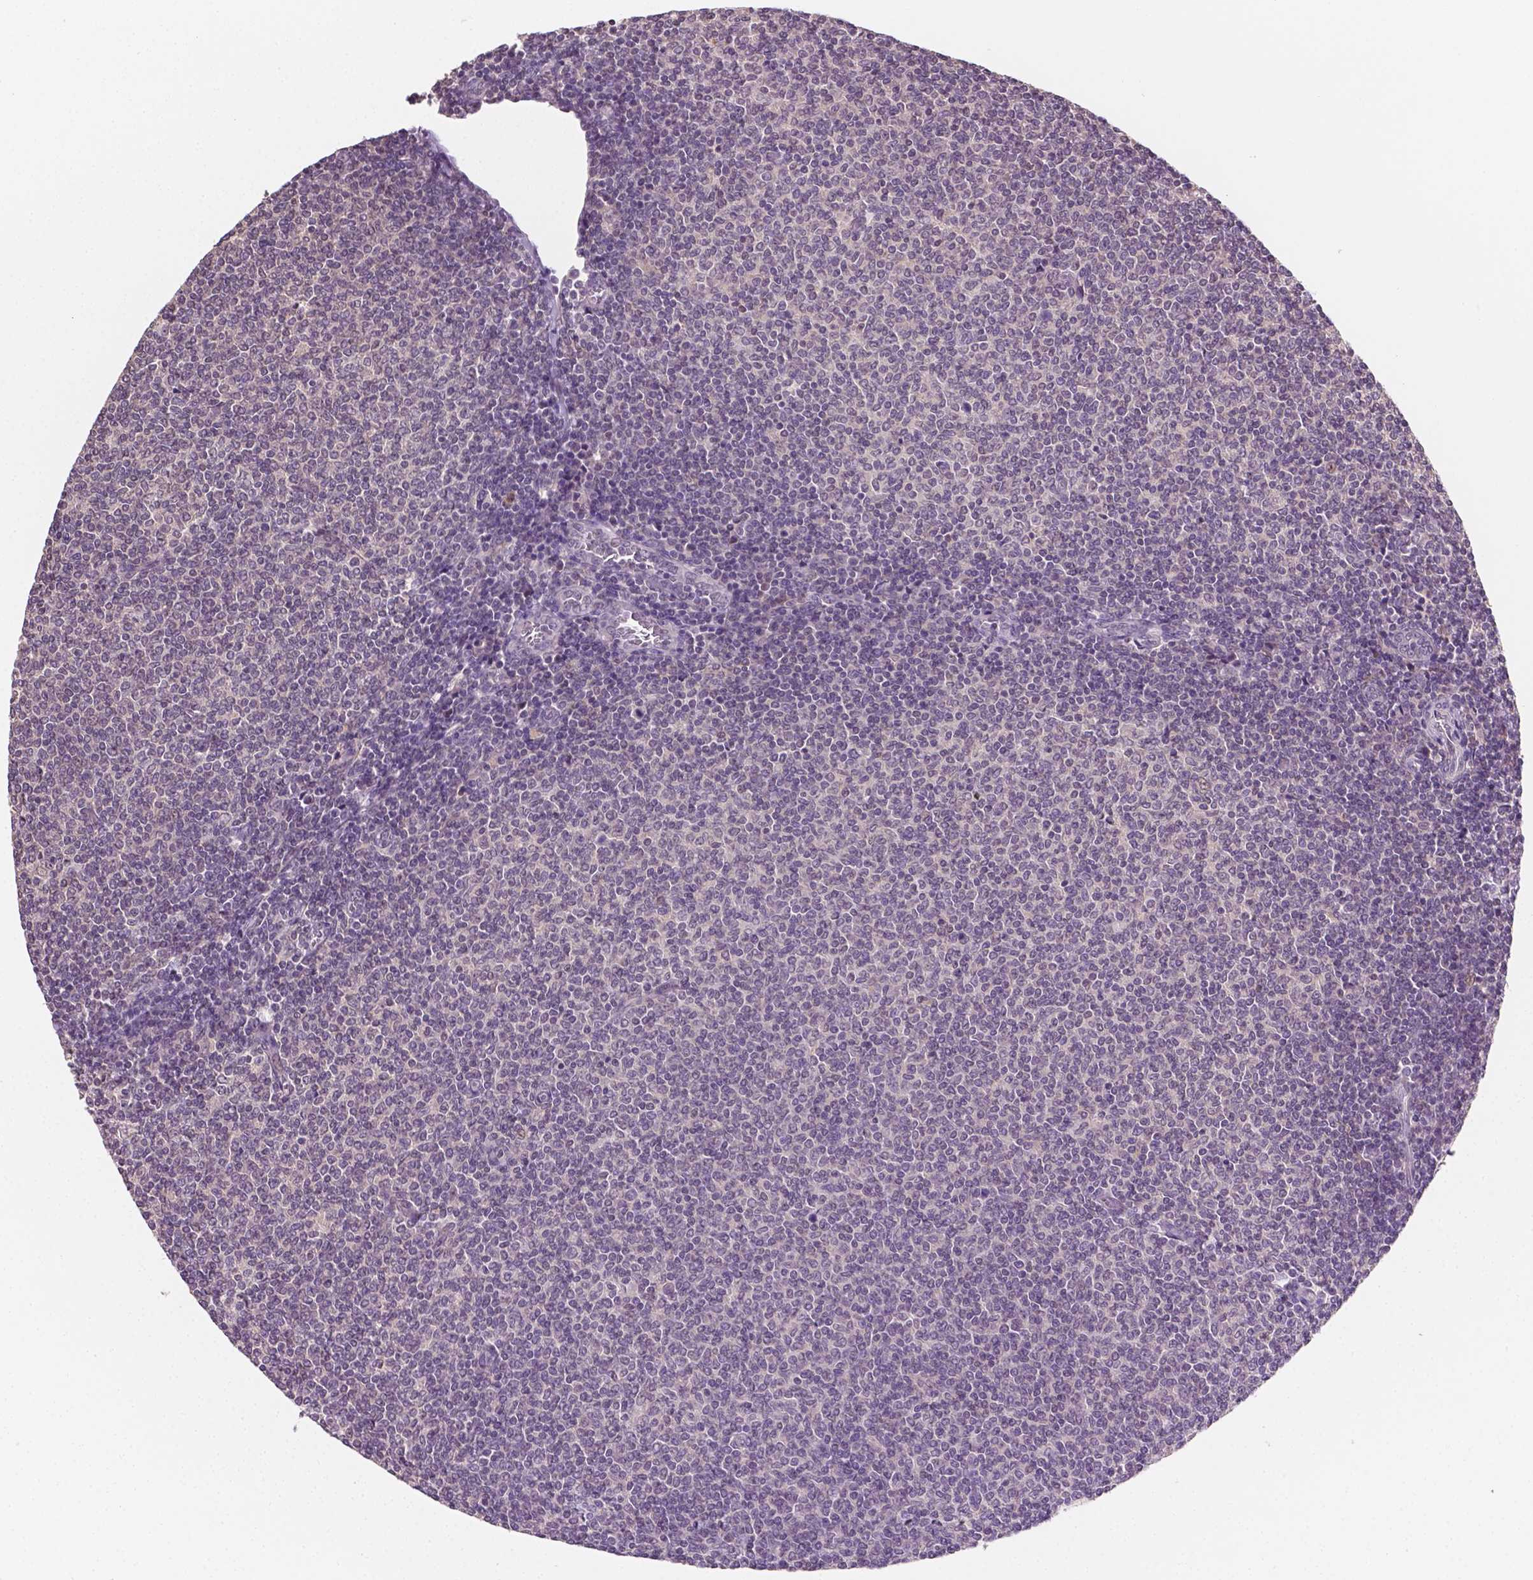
{"staining": {"intensity": "negative", "quantity": "none", "location": "none"}, "tissue": "lymphoma", "cell_type": "Tumor cells", "image_type": "cancer", "snomed": [{"axis": "morphology", "description": "Malignant lymphoma, non-Hodgkin's type, Low grade"}, {"axis": "topography", "description": "Lymph node"}], "caption": "Protein analysis of lymphoma shows no significant positivity in tumor cells.", "gene": "MROH6", "patient": {"sex": "male", "age": 52}}